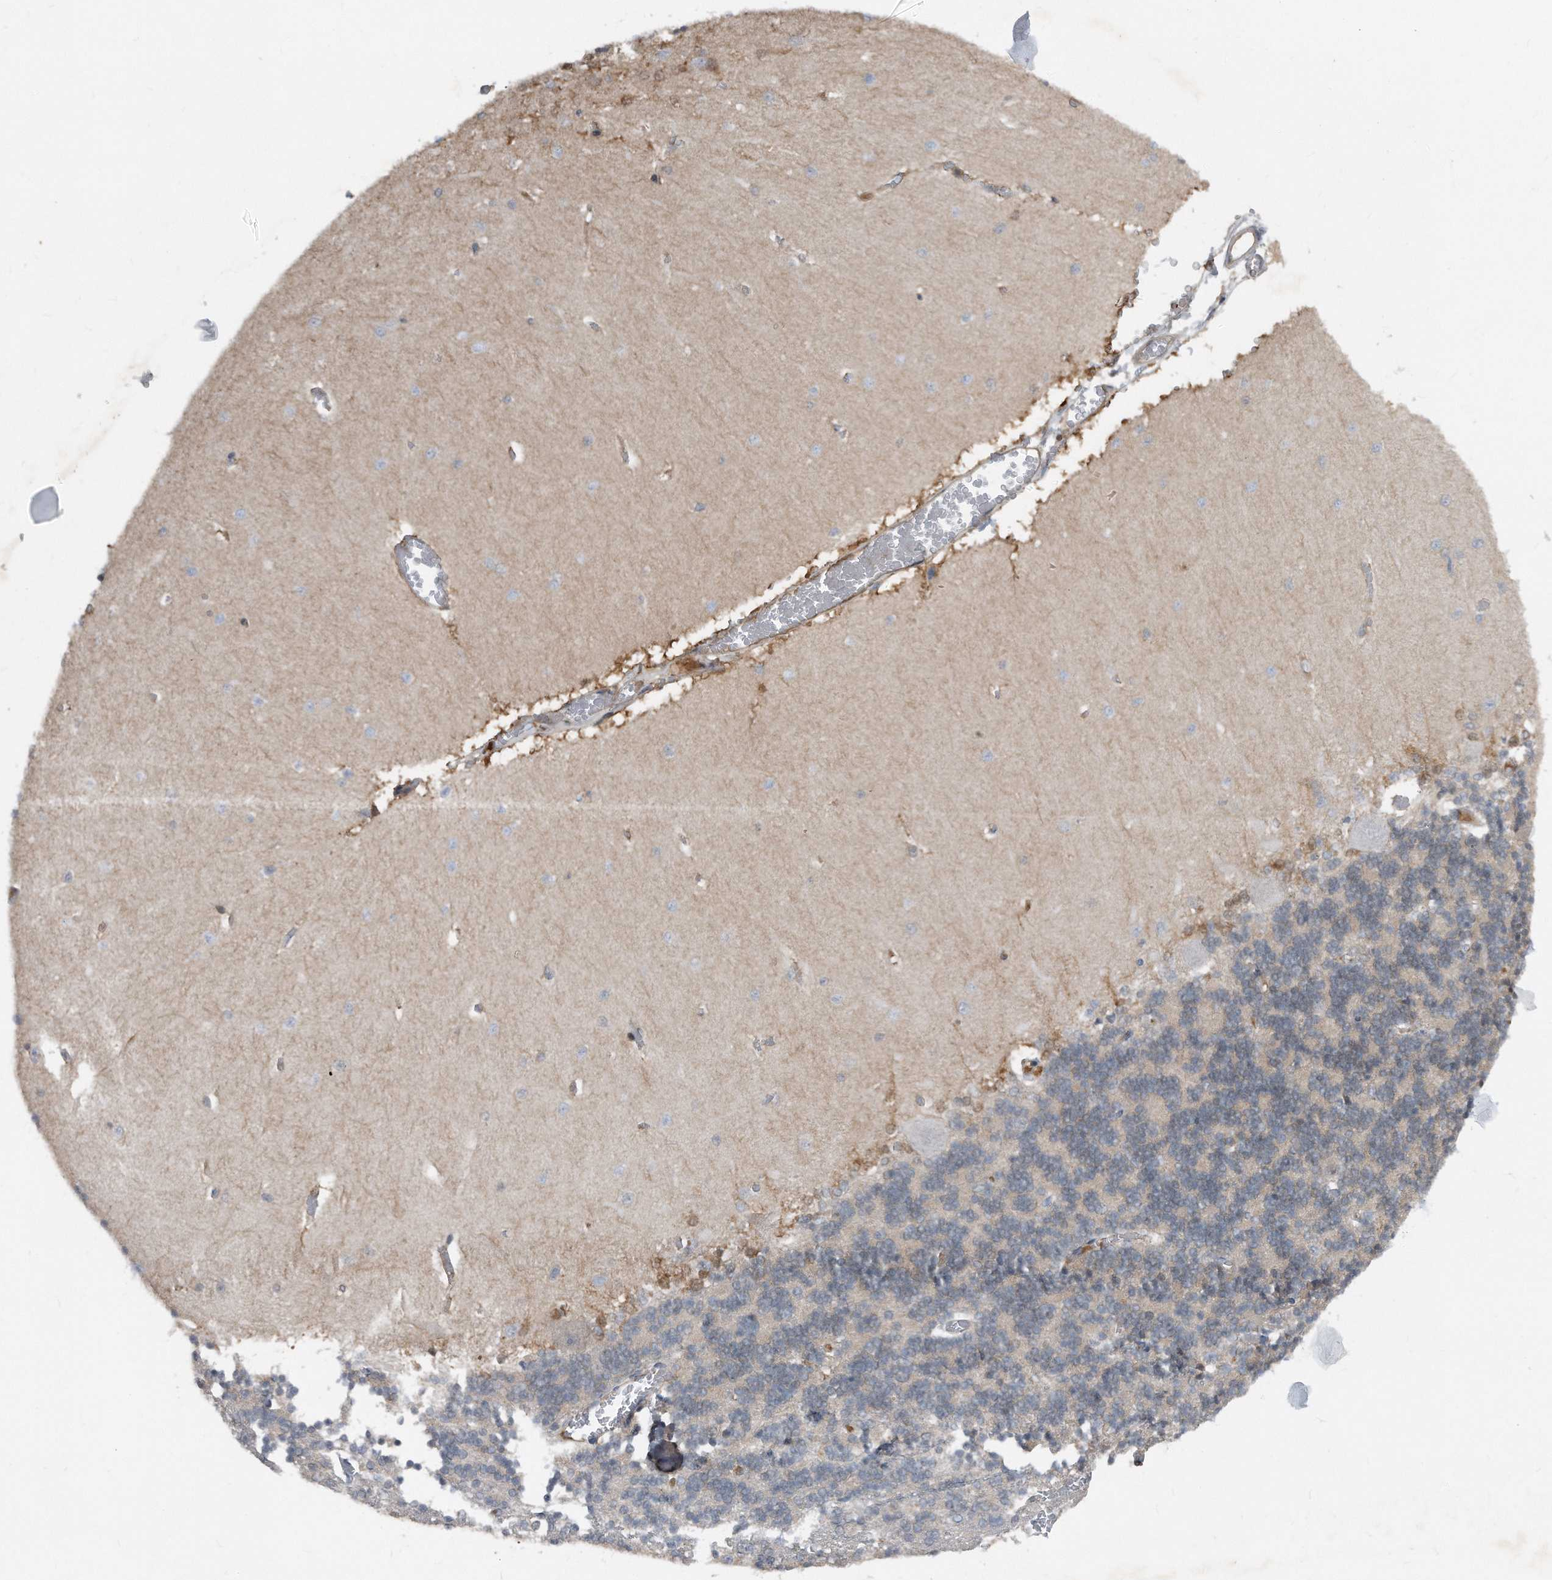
{"staining": {"intensity": "negative", "quantity": "none", "location": "none"}, "tissue": "cerebellum", "cell_type": "Cells in granular layer", "image_type": "normal", "snomed": [{"axis": "morphology", "description": "Normal tissue, NOS"}, {"axis": "topography", "description": "Cerebellum"}], "caption": "This micrograph is of normal cerebellum stained with immunohistochemistry to label a protein in brown with the nuclei are counter-stained blue. There is no positivity in cells in granular layer.", "gene": "MAP2K6", "patient": {"sex": "male", "age": 37}}